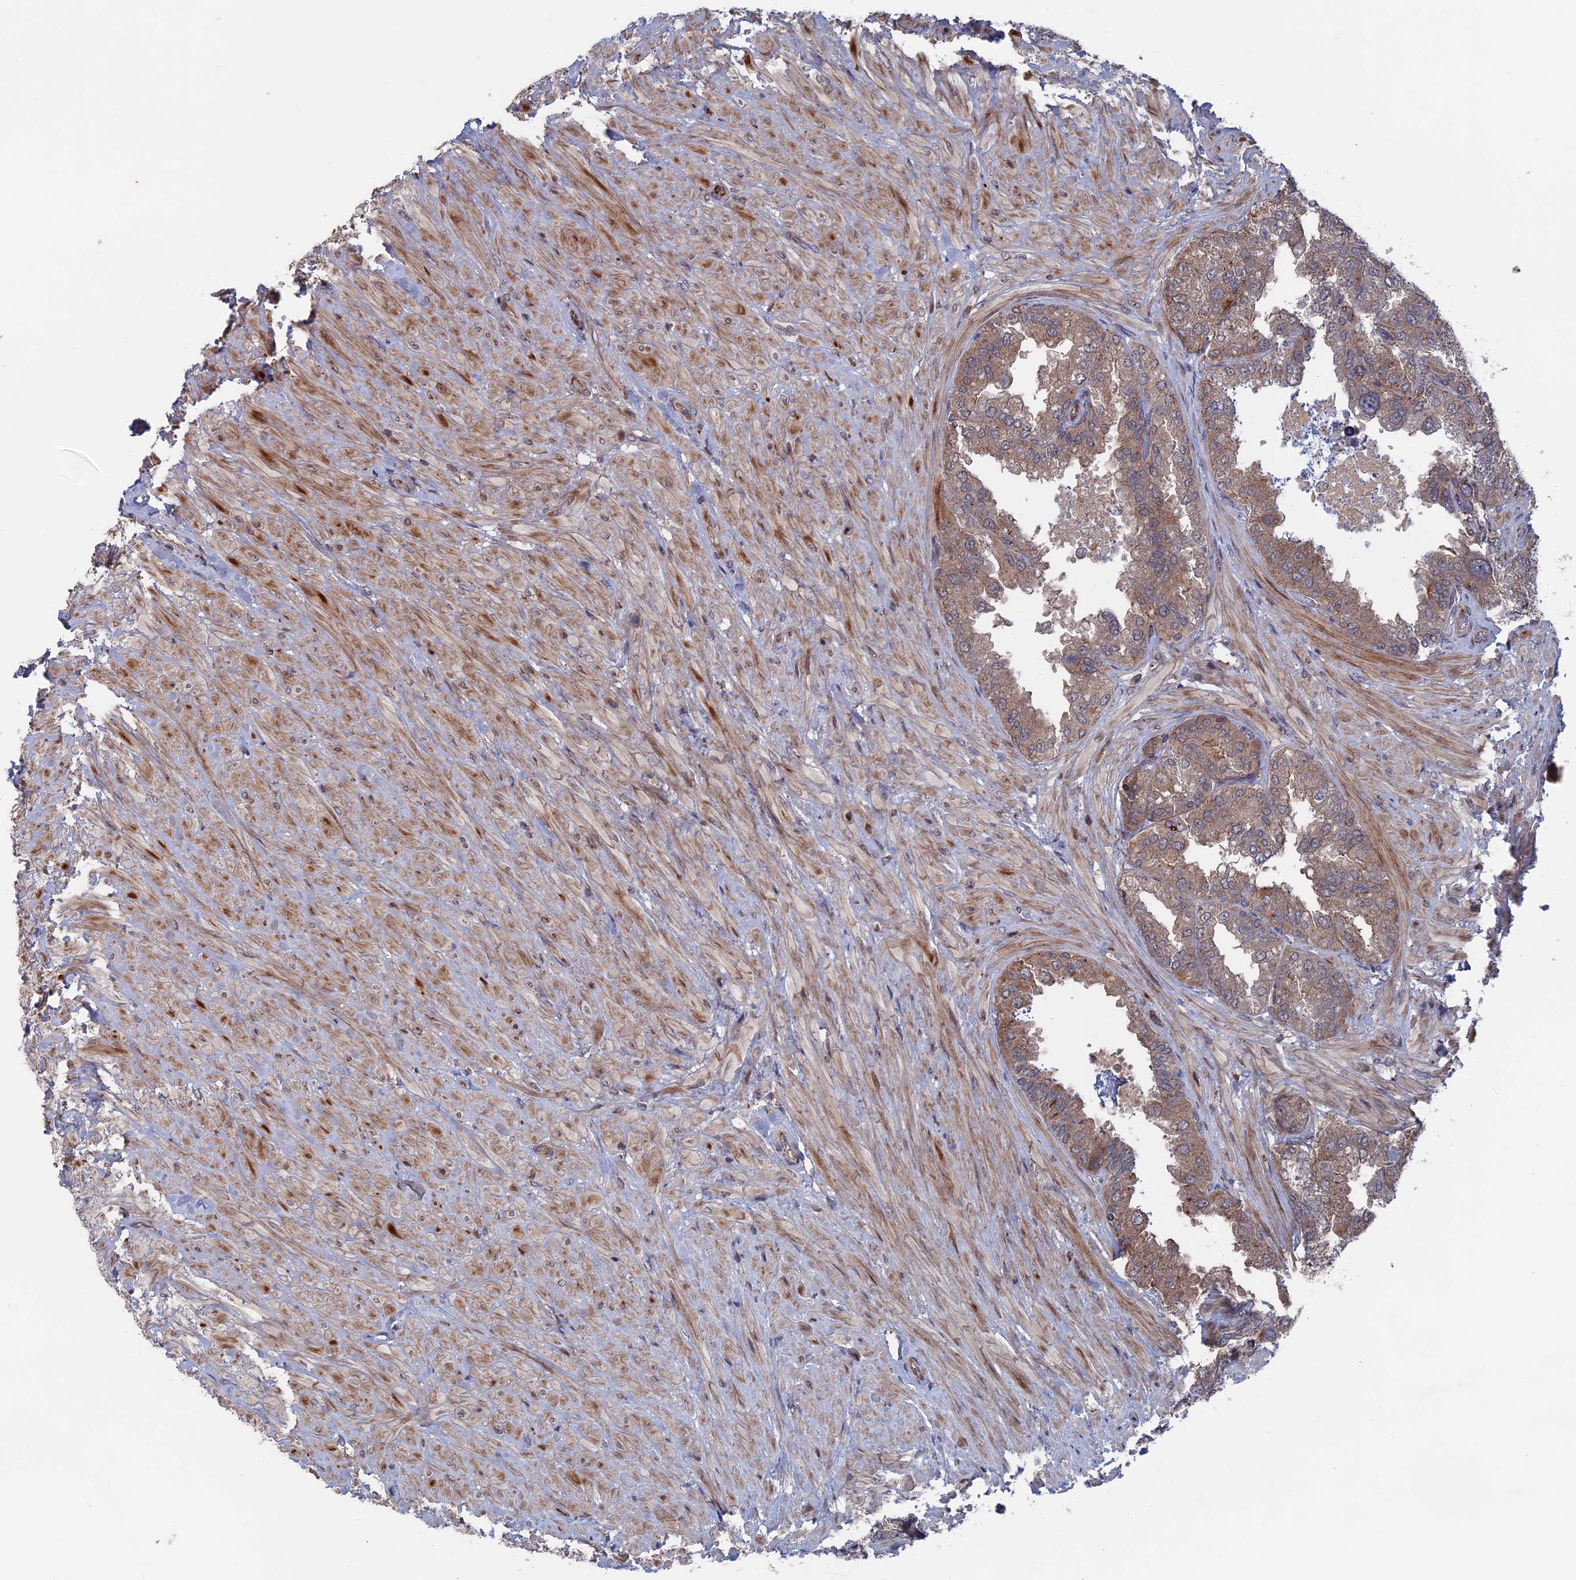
{"staining": {"intensity": "weak", "quantity": "25%-75%", "location": "cytoplasmic/membranous"}, "tissue": "seminal vesicle", "cell_type": "Glandular cells", "image_type": "normal", "snomed": [{"axis": "morphology", "description": "Normal tissue, NOS"}, {"axis": "topography", "description": "Seminal veicle"}, {"axis": "topography", "description": "Peripheral nerve tissue"}], "caption": "High-magnification brightfield microscopy of unremarkable seminal vesicle stained with DAB (brown) and counterstained with hematoxylin (blue). glandular cells exhibit weak cytoplasmic/membranous staining is present in about25%-75% of cells.", "gene": "PLA2G15", "patient": {"sex": "male", "age": 63}}